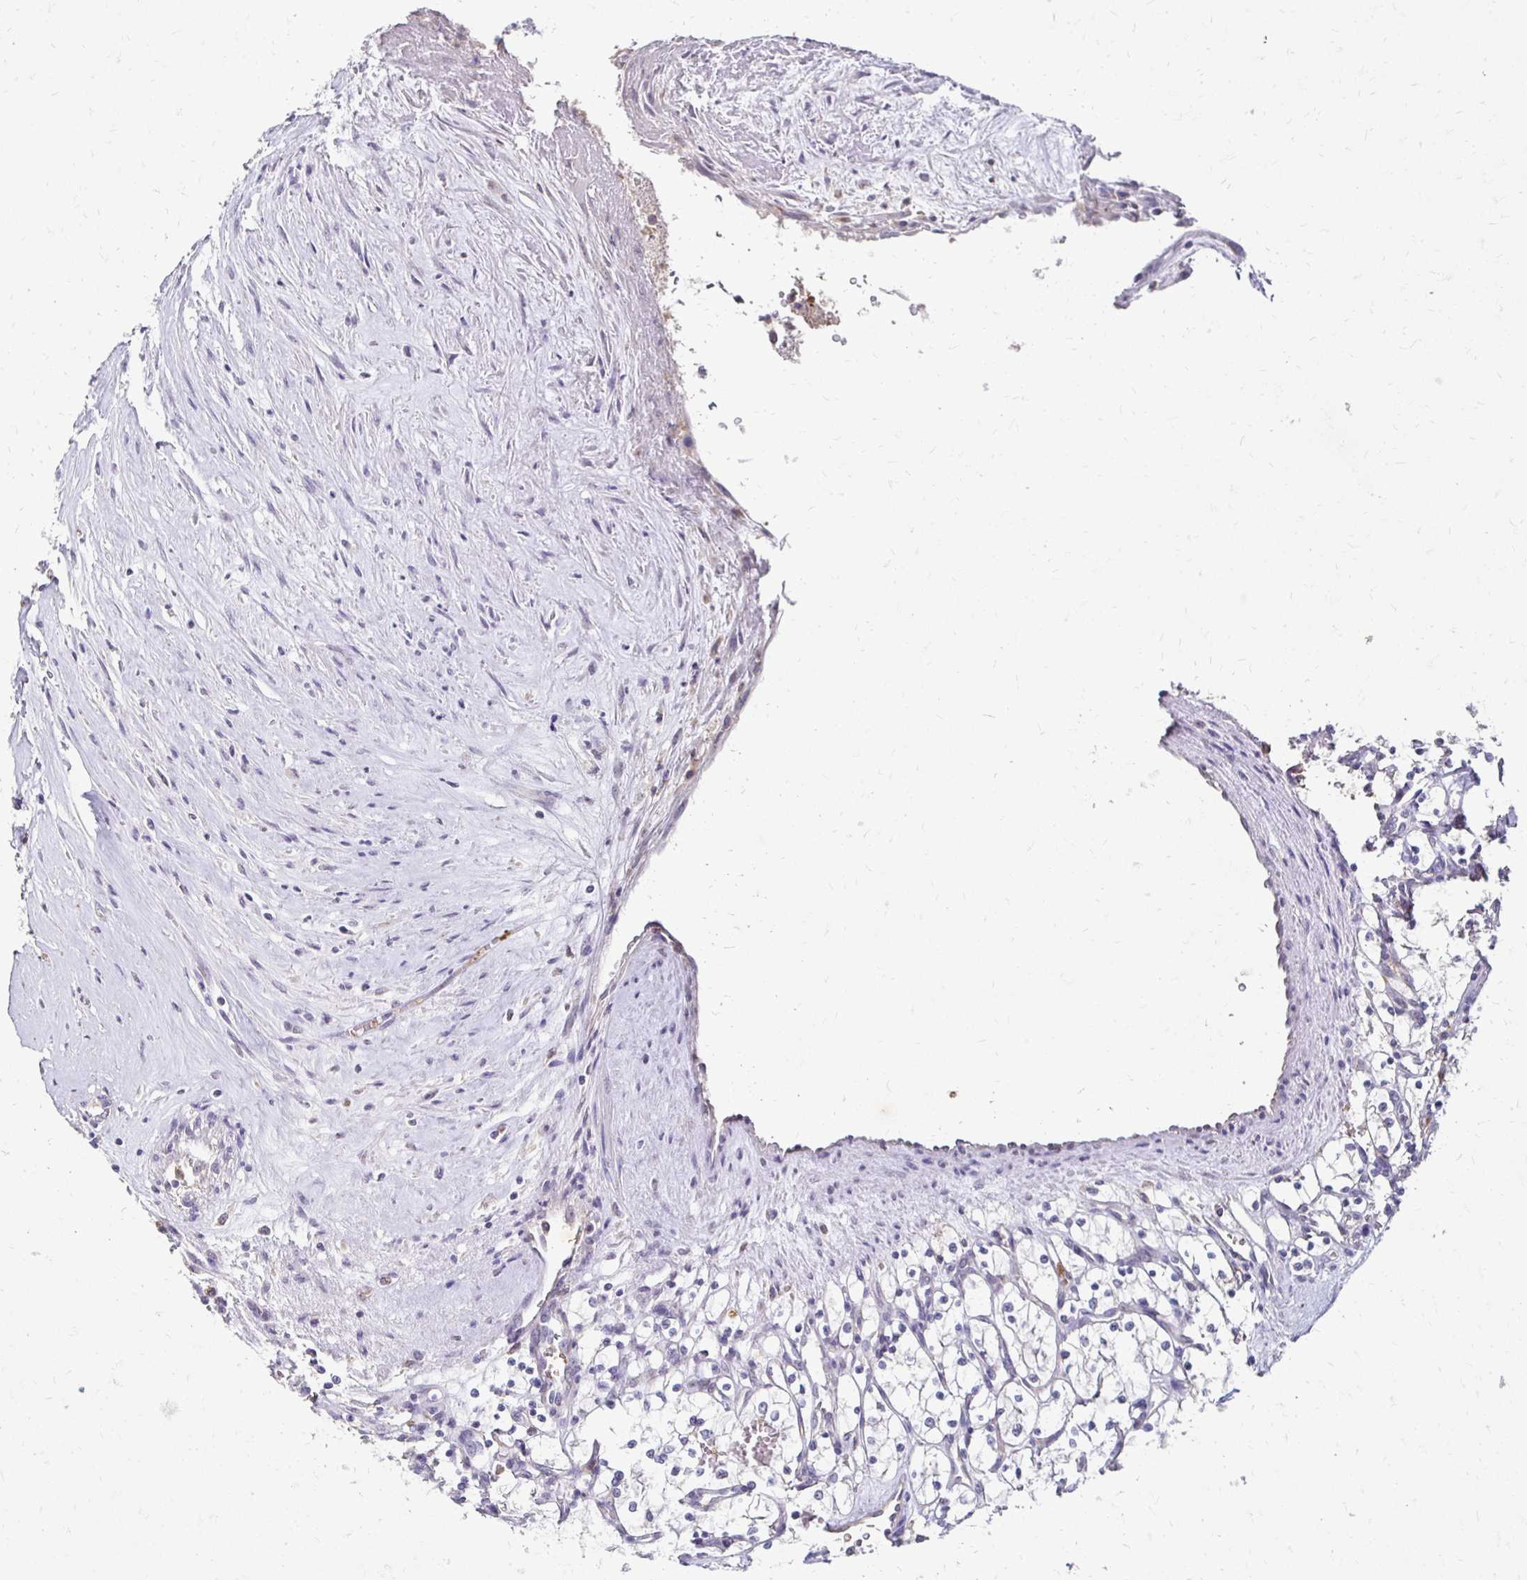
{"staining": {"intensity": "negative", "quantity": "none", "location": "none"}, "tissue": "renal cancer", "cell_type": "Tumor cells", "image_type": "cancer", "snomed": [{"axis": "morphology", "description": "Adenocarcinoma, NOS"}, {"axis": "topography", "description": "Kidney"}], "caption": "Immunohistochemical staining of adenocarcinoma (renal) demonstrates no significant staining in tumor cells.", "gene": "GK2", "patient": {"sex": "female", "age": 69}}